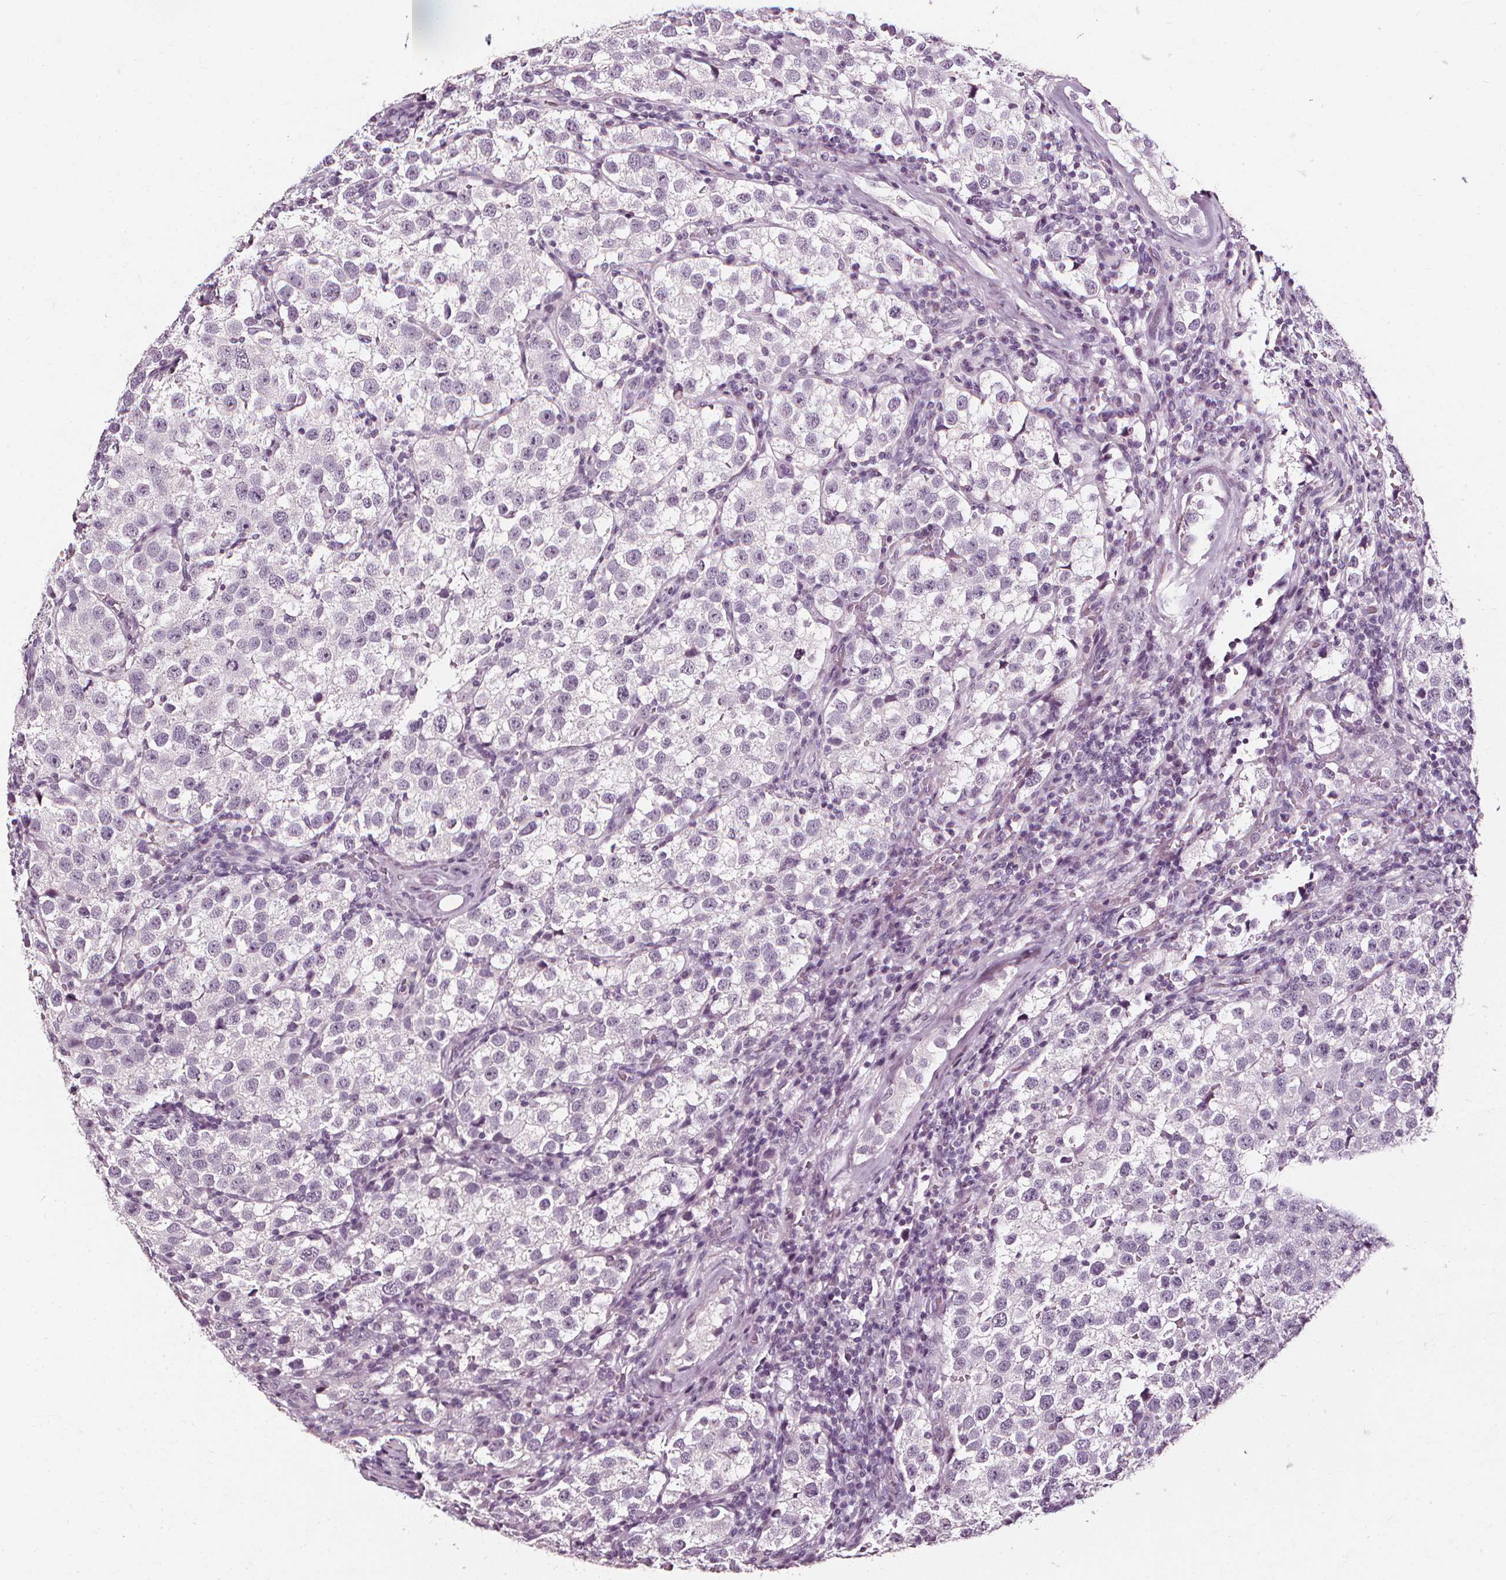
{"staining": {"intensity": "negative", "quantity": "none", "location": "none"}, "tissue": "testis cancer", "cell_type": "Tumor cells", "image_type": "cancer", "snomed": [{"axis": "morphology", "description": "Seminoma, NOS"}, {"axis": "topography", "description": "Testis"}], "caption": "IHC micrograph of testis cancer stained for a protein (brown), which displays no staining in tumor cells.", "gene": "DEFA5", "patient": {"sex": "male", "age": 37}}